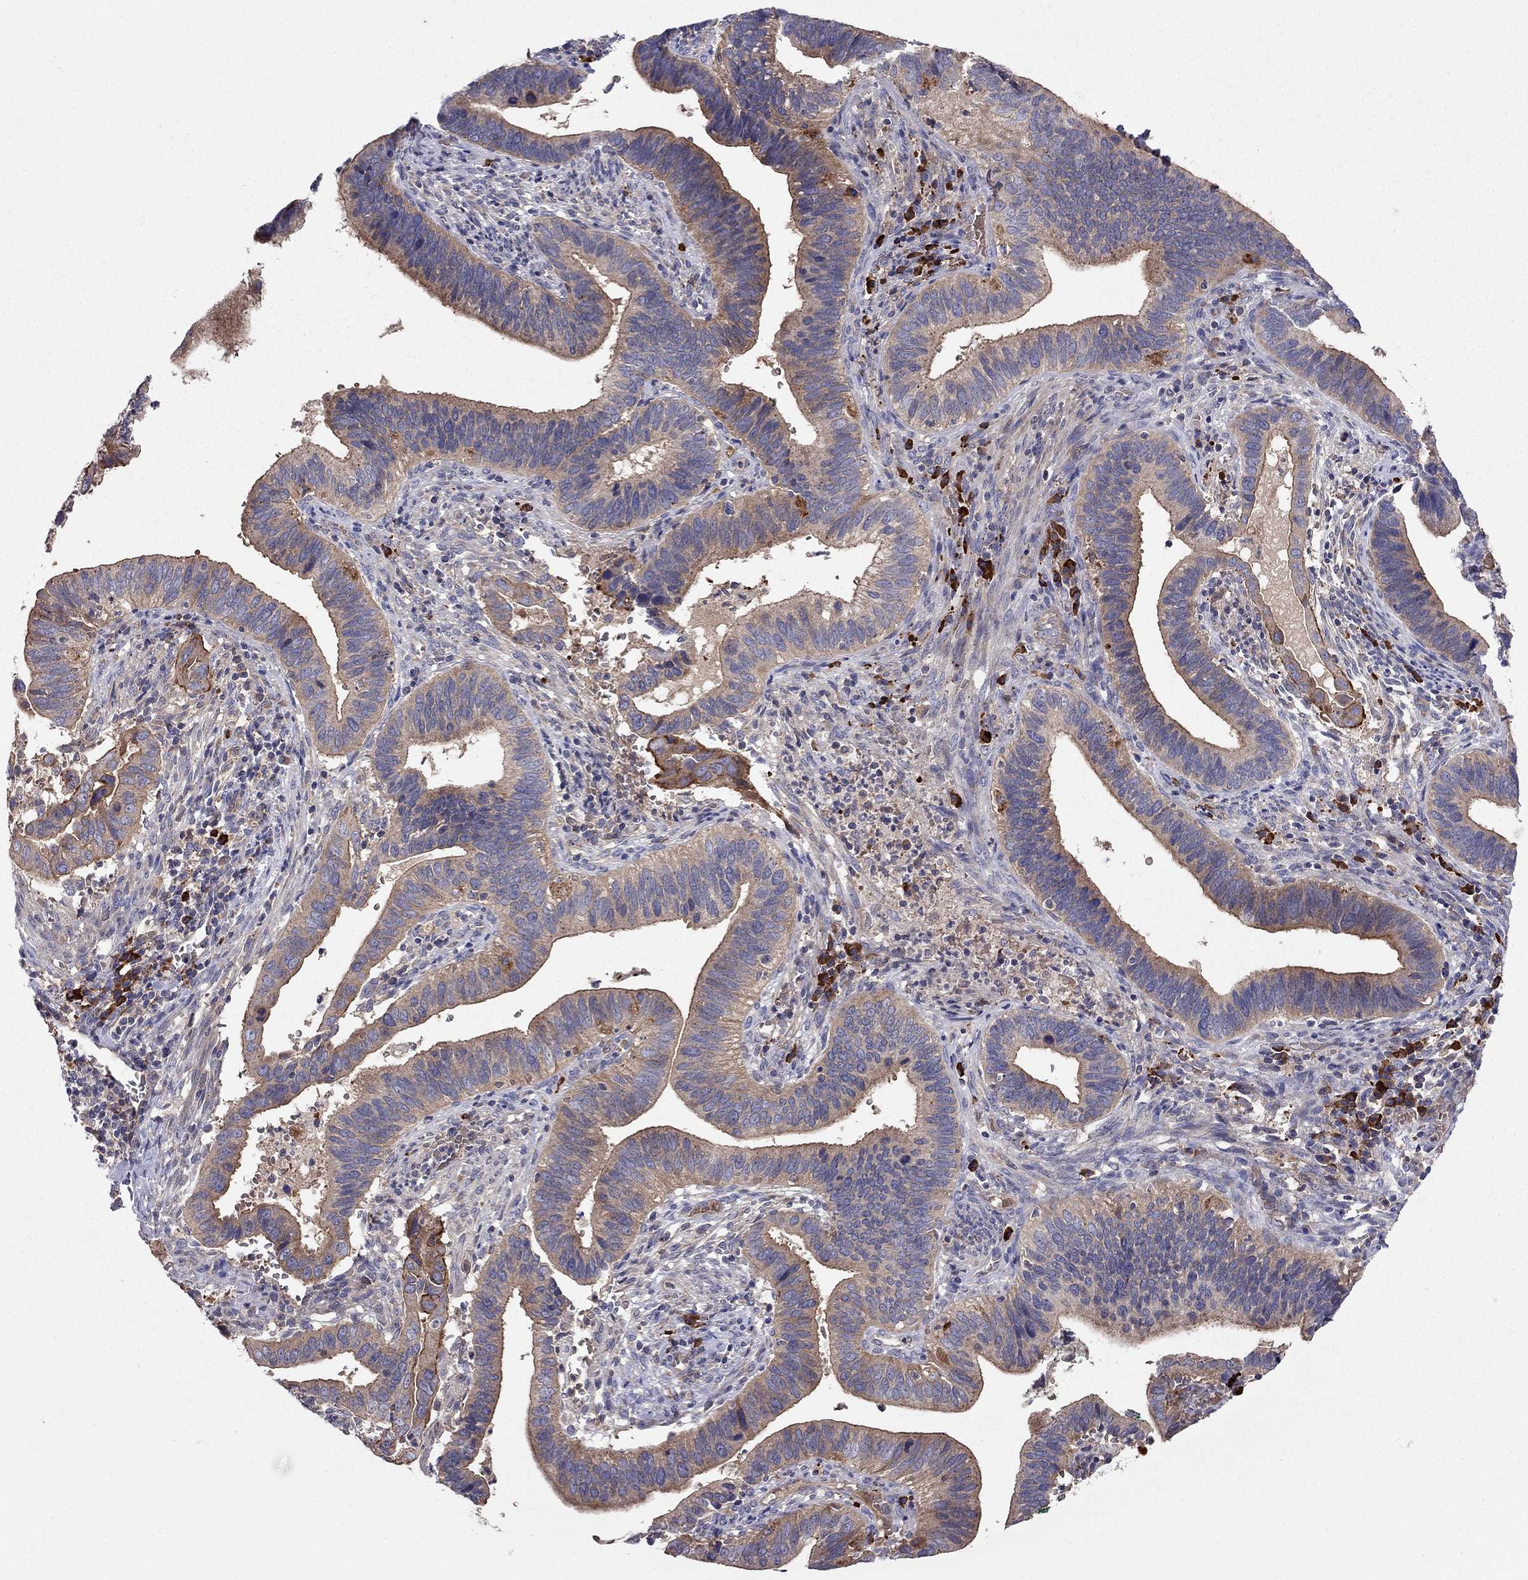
{"staining": {"intensity": "moderate", "quantity": "25%-75%", "location": "cytoplasmic/membranous"}, "tissue": "cervical cancer", "cell_type": "Tumor cells", "image_type": "cancer", "snomed": [{"axis": "morphology", "description": "Adenocarcinoma, NOS"}, {"axis": "topography", "description": "Cervix"}], "caption": "A medium amount of moderate cytoplasmic/membranous staining is seen in approximately 25%-75% of tumor cells in cervical cancer tissue. The protein is stained brown, and the nuclei are stained in blue (DAB IHC with brightfield microscopy, high magnification).", "gene": "PIK3CG", "patient": {"sex": "female", "age": 42}}